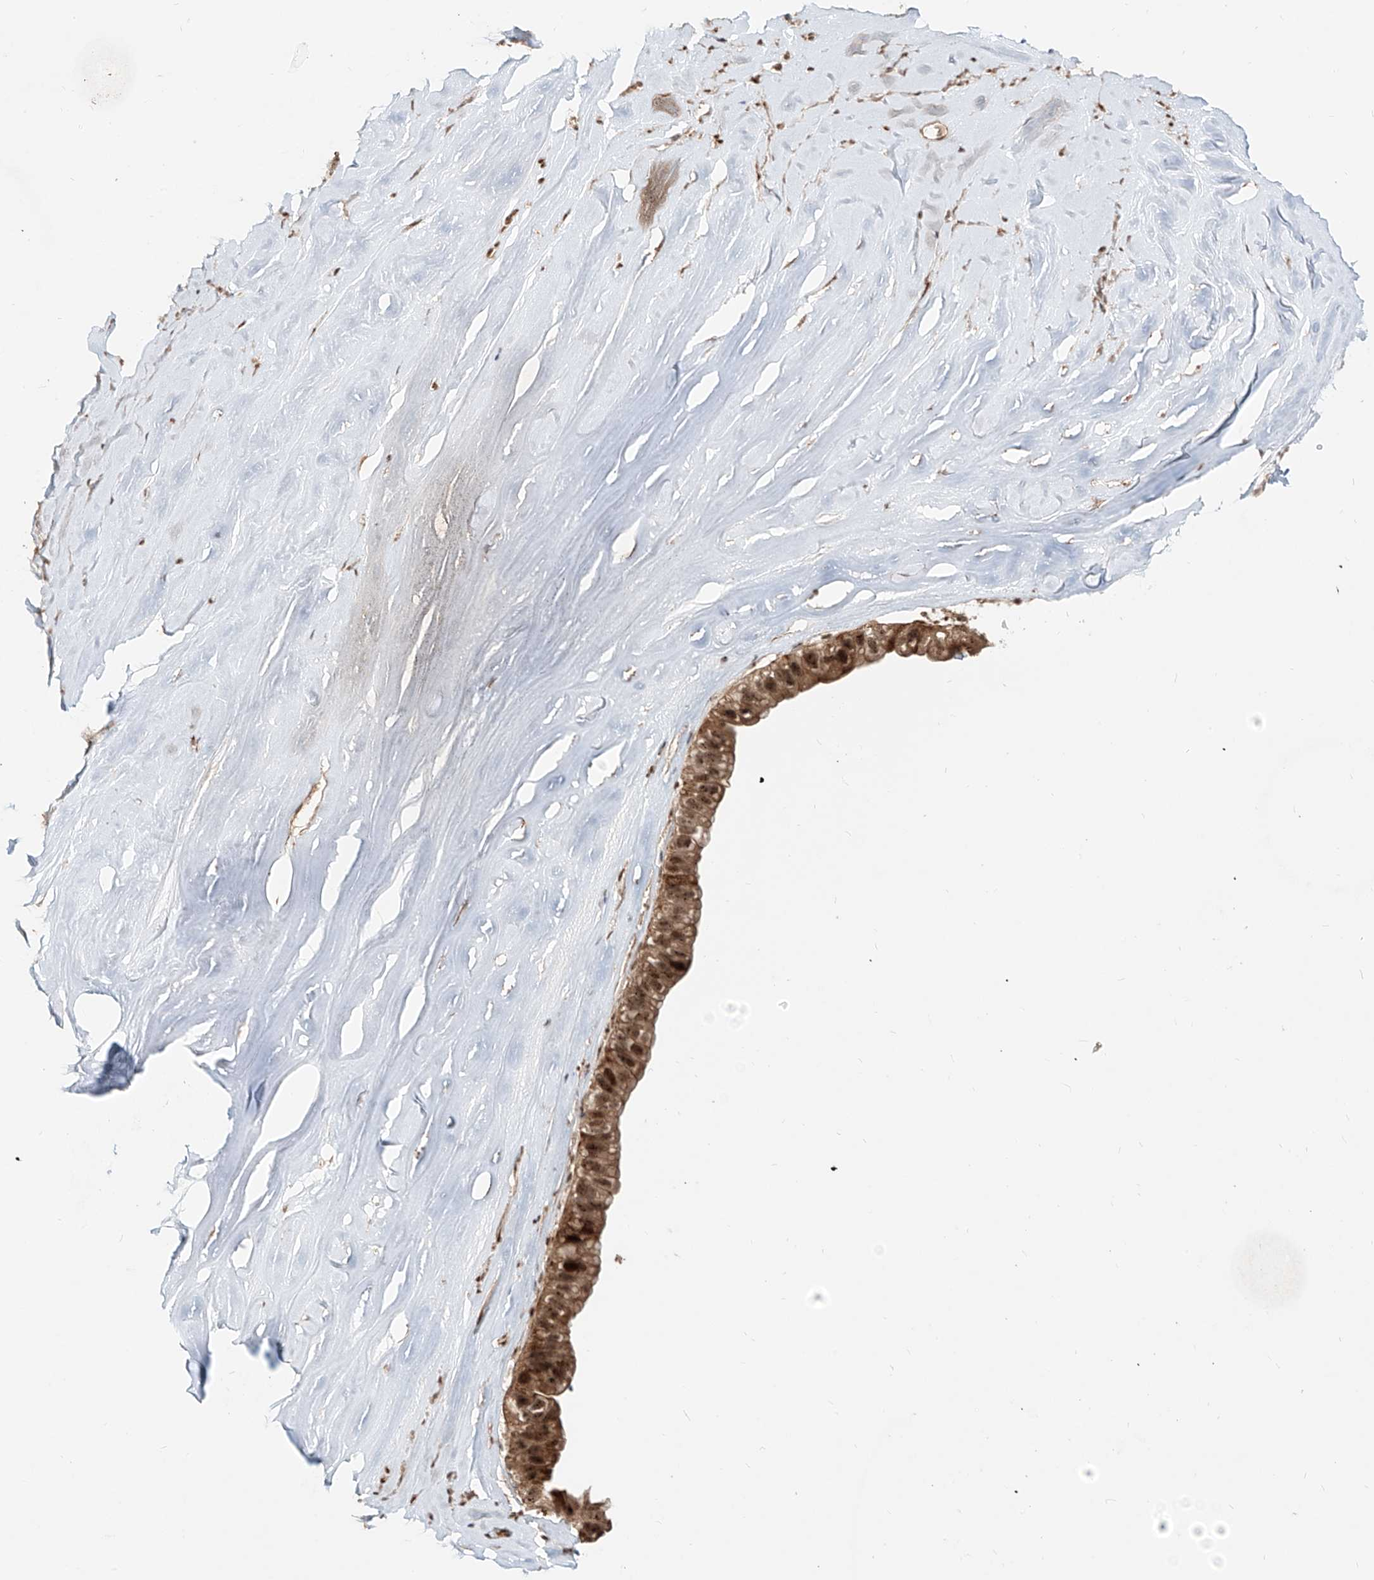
{"staining": {"intensity": "strong", "quantity": ">75%", "location": "cytoplasmic/membranous,nuclear"}, "tissue": "ovarian cancer", "cell_type": "Tumor cells", "image_type": "cancer", "snomed": [{"axis": "morphology", "description": "Cystadenocarcinoma, mucinous, NOS"}, {"axis": "topography", "description": "Ovary"}], "caption": "Ovarian cancer (mucinous cystadenocarcinoma) was stained to show a protein in brown. There is high levels of strong cytoplasmic/membranous and nuclear expression in approximately >75% of tumor cells.", "gene": "ZNF710", "patient": {"sex": "female", "age": 61}}